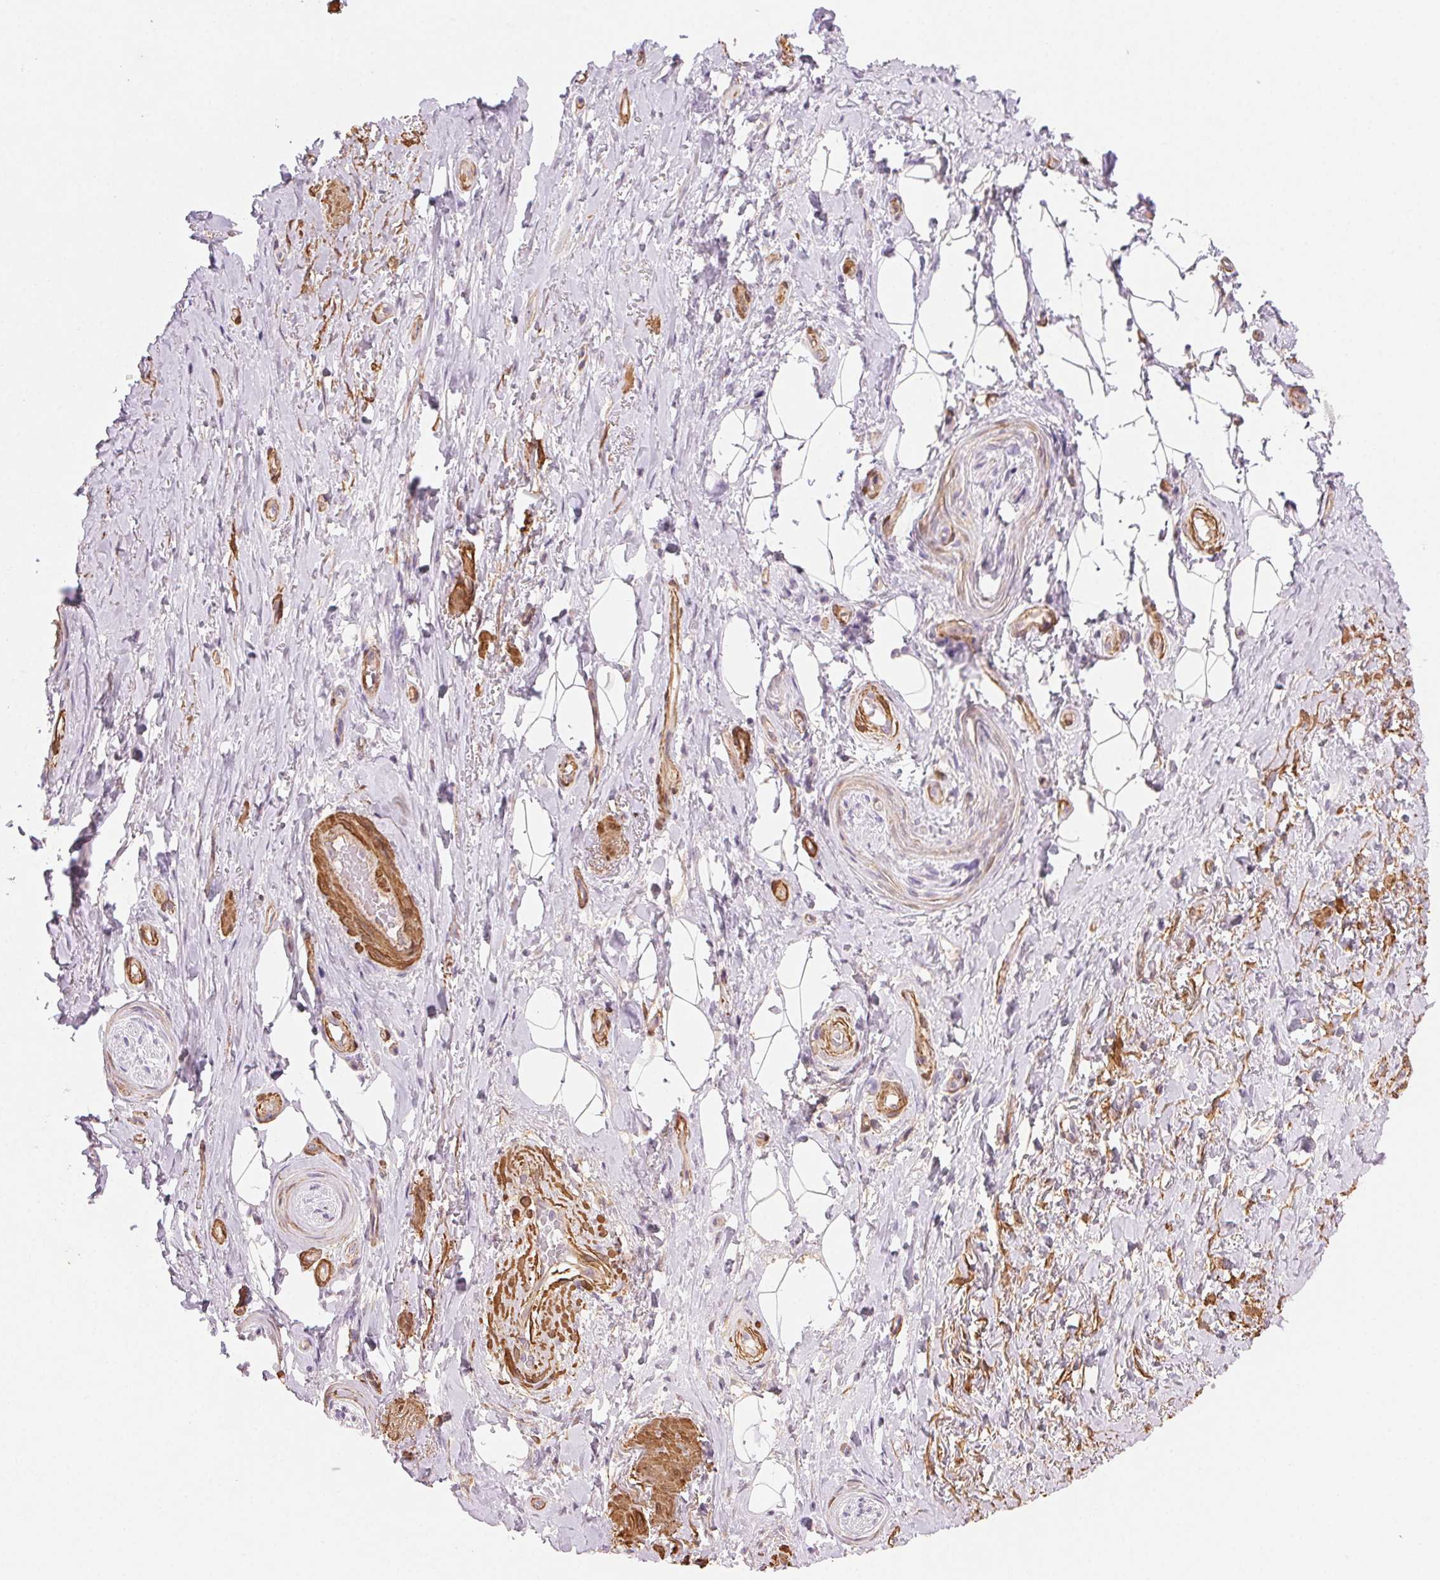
{"staining": {"intensity": "negative", "quantity": "none", "location": "none"}, "tissue": "adipose tissue", "cell_type": "Adipocytes", "image_type": "normal", "snomed": [{"axis": "morphology", "description": "Normal tissue, NOS"}, {"axis": "topography", "description": "Anal"}, {"axis": "topography", "description": "Peripheral nerve tissue"}], "caption": "Human adipose tissue stained for a protein using immunohistochemistry exhibits no positivity in adipocytes.", "gene": "GPX8", "patient": {"sex": "male", "age": 53}}